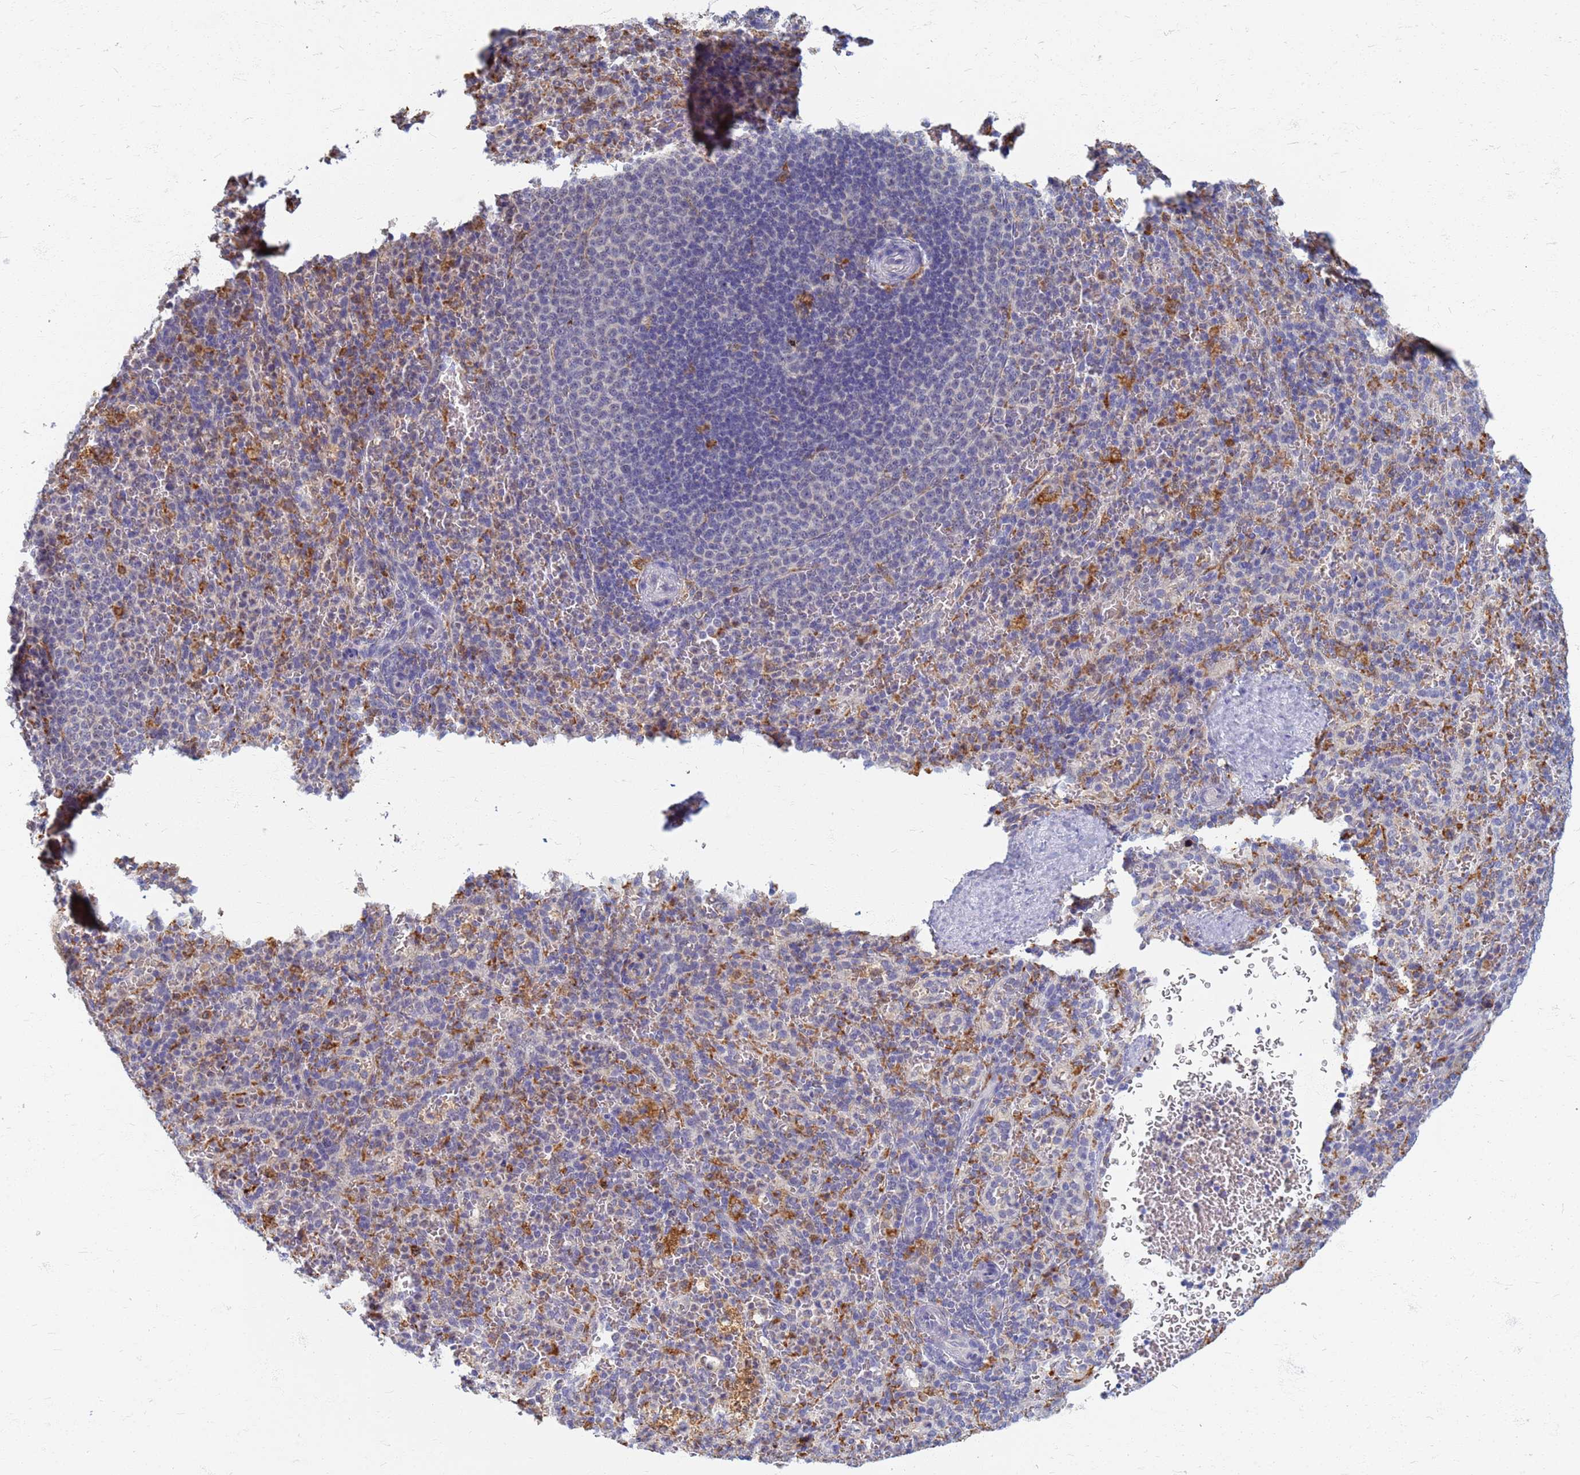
{"staining": {"intensity": "moderate", "quantity": "<25%", "location": "cytoplasmic/membranous"}, "tissue": "spleen", "cell_type": "Cells in red pulp", "image_type": "normal", "snomed": [{"axis": "morphology", "description": "Normal tissue, NOS"}, {"axis": "topography", "description": "Spleen"}], "caption": "DAB immunohistochemical staining of normal spleen reveals moderate cytoplasmic/membranous protein expression in about <25% of cells in red pulp. The staining was performed using DAB to visualize the protein expression in brown, while the nuclei were stained in blue with hematoxylin (Magnification: 20x).", "gene": "ATP6V1E1", "patient": {"sex": "female", "age": 21}}